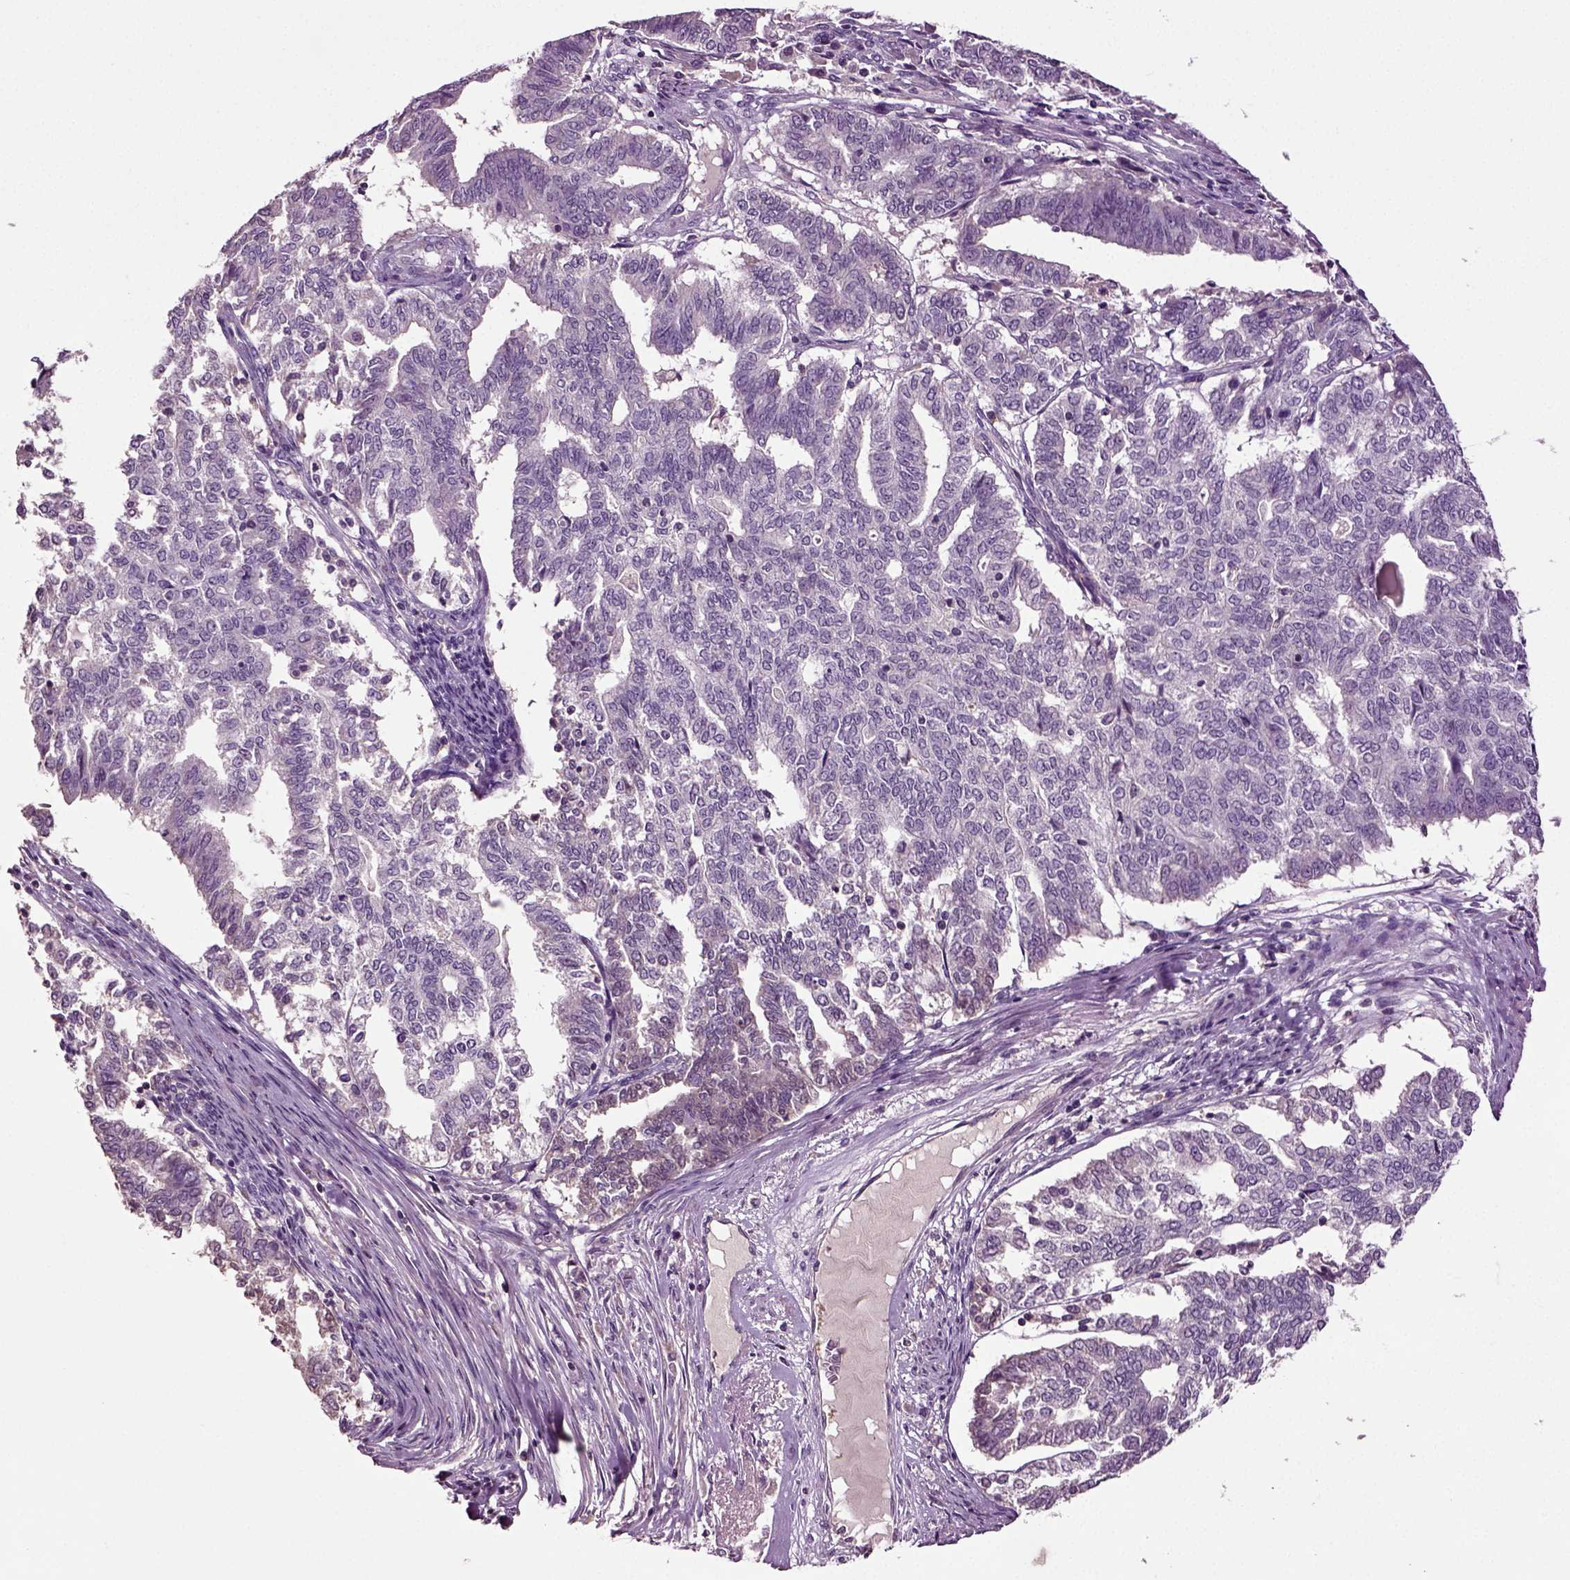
{"staining": {"intensity": "negative", "quantity": "none", "location": "none"}, "tissue": "endometrial cancer", "cell_type": "Tumor cells", "image_type": "cancer", "snomed": [{"axis": "morphology", "description": "Adenocarcinoma, NOS"}, {"axis": "topography", "description": "Endometrium"}], "caption": "DAB (3,3'-diaminobenzidine) immunohistochemical staining of endometrial cancer (adenocarcinoma) demonstrates no significant positivity in tumor cells. (Brightfield microscopy of DAB (3,3'-diaminobenzidine) immunohistochemistry at high magnification).", "gene": "DEFB118", "patient": {"sex": "female", "age": 79}}